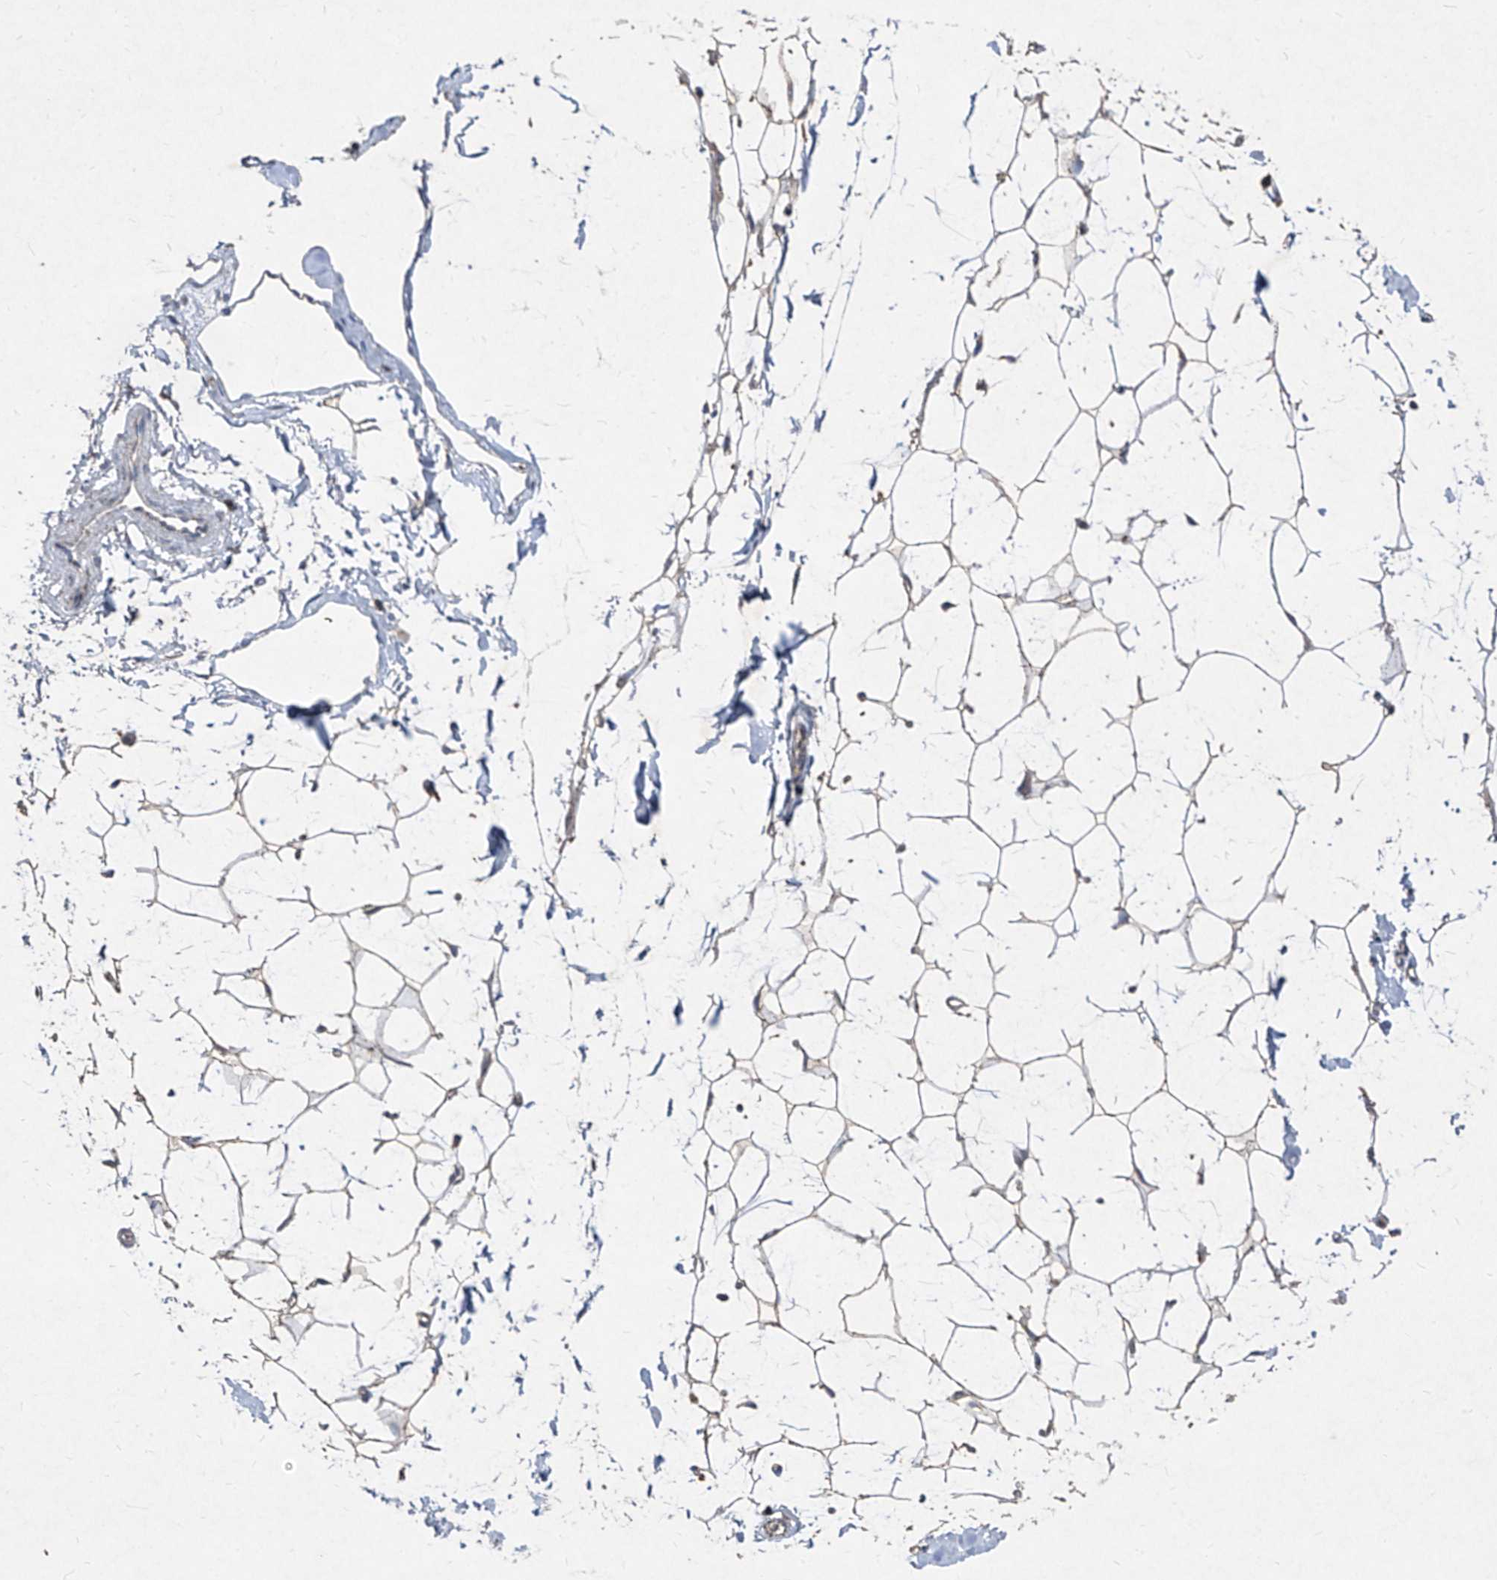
{"staining": {"intensity": "moderate", "quantity": "25%-75%", "location": "cytoplasmic/membranous"}, "tissue": "adipose tissue", "cell_type": "Adipocytes", "image_type": "normal", "snomed": [{"axis": "morphology", "description": "Normal tissue, NOS"}, {"axis": "topography", "description": "Breast"}], "caption": "This image exhibits IHC staining of normal adipose tissue, with medium moderate cytoplasmic/membranous positivity in about 25%-75% of adipocytes.", "gene": "ABCD3", "patient": {"sex": "female", "age": 23}}